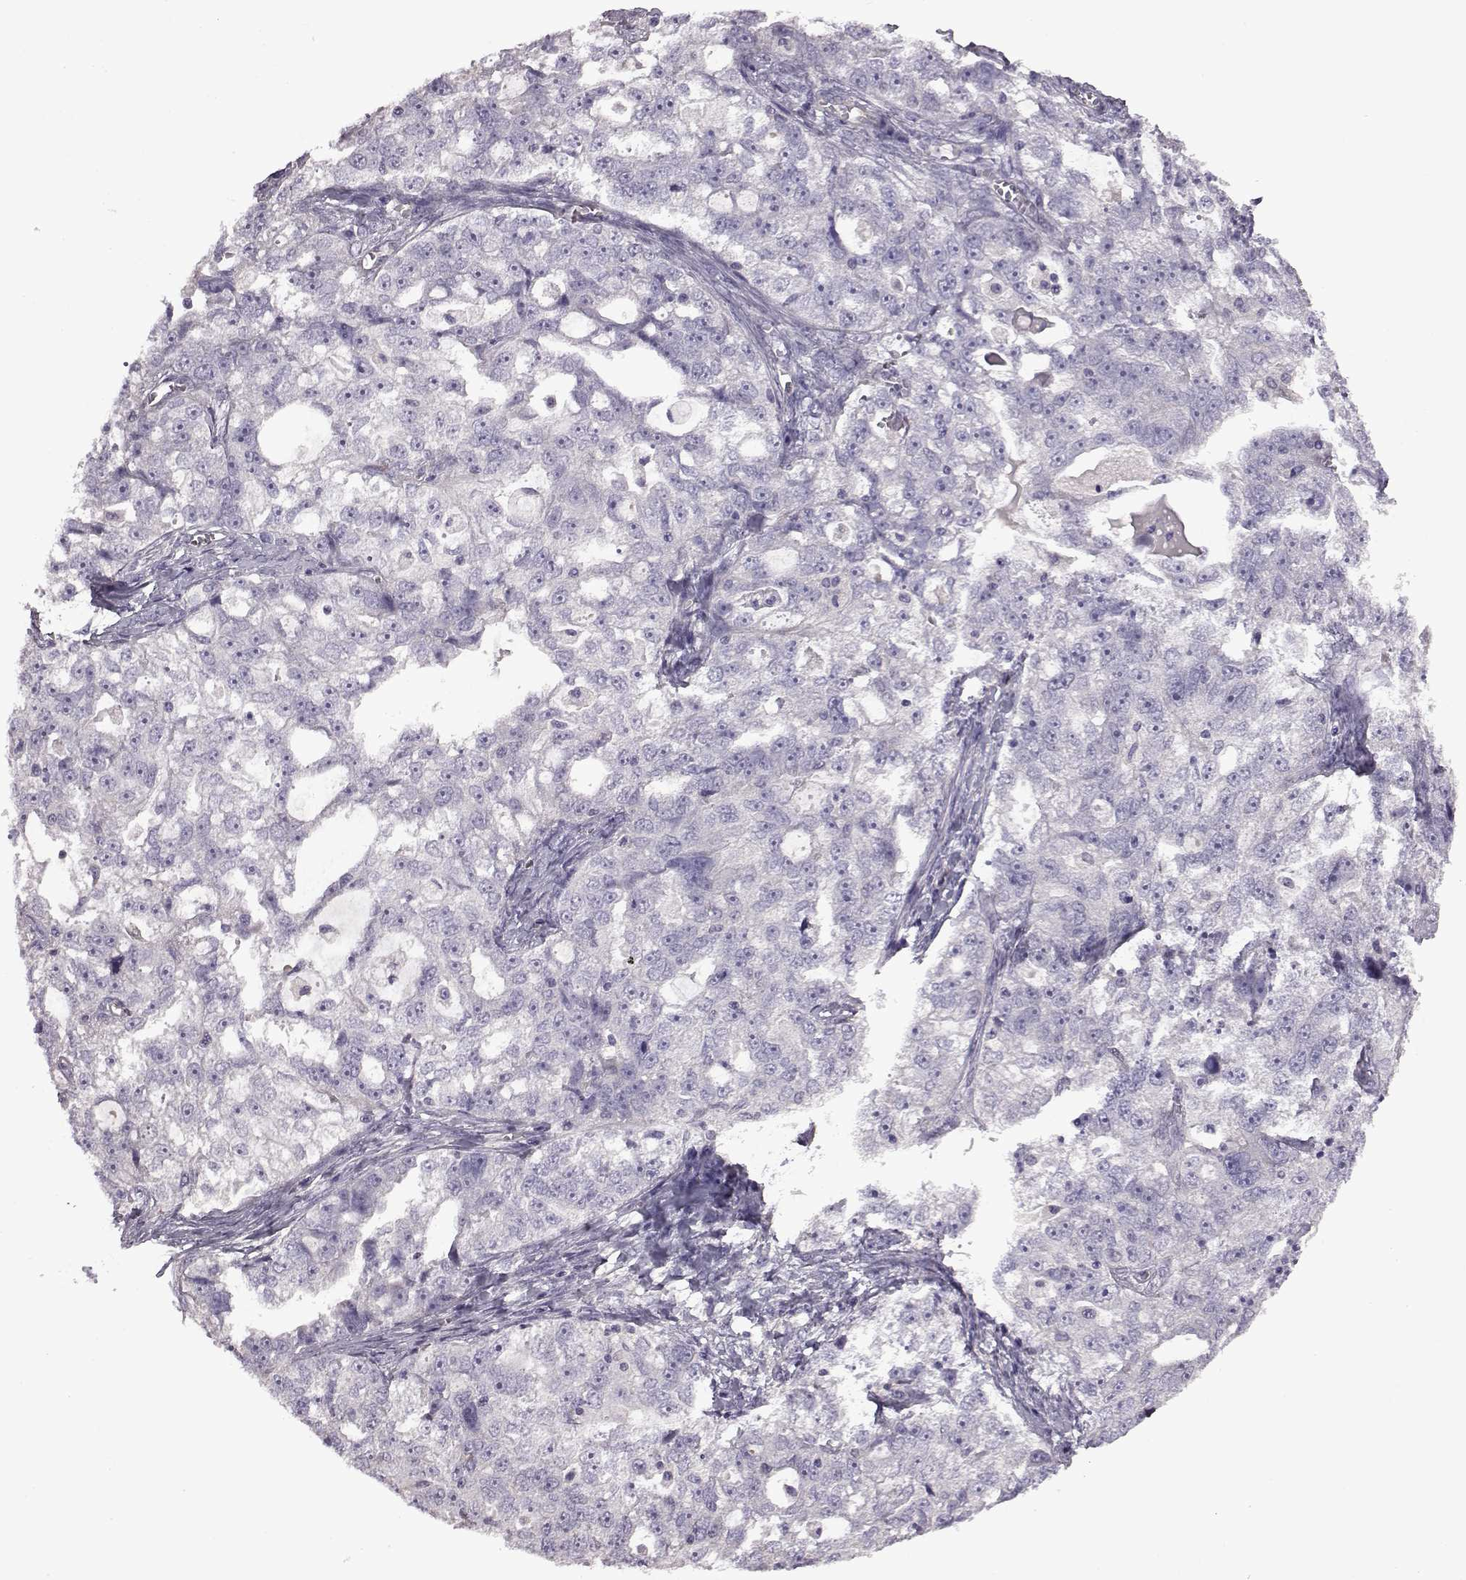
{"staining": {"intensity": "negative", "quantity": "none", "location": "none"}, "tissue": "ovarian cancer", "cell_type": "Tumor cells", "image_type": "cancer", "snomed": [{"axis": "morphology", "description": "Cystadenocarcinoma, serous, NOS"}, {"axis": "topography", "description": "Ovary"}], "caption": "Human ovarian cancer stained for a protein using immunohistochemistry exhibits no positivity in tumor cells.", "gene": "EDDM3B", "patient": {"sex": "female", "age": 51}}